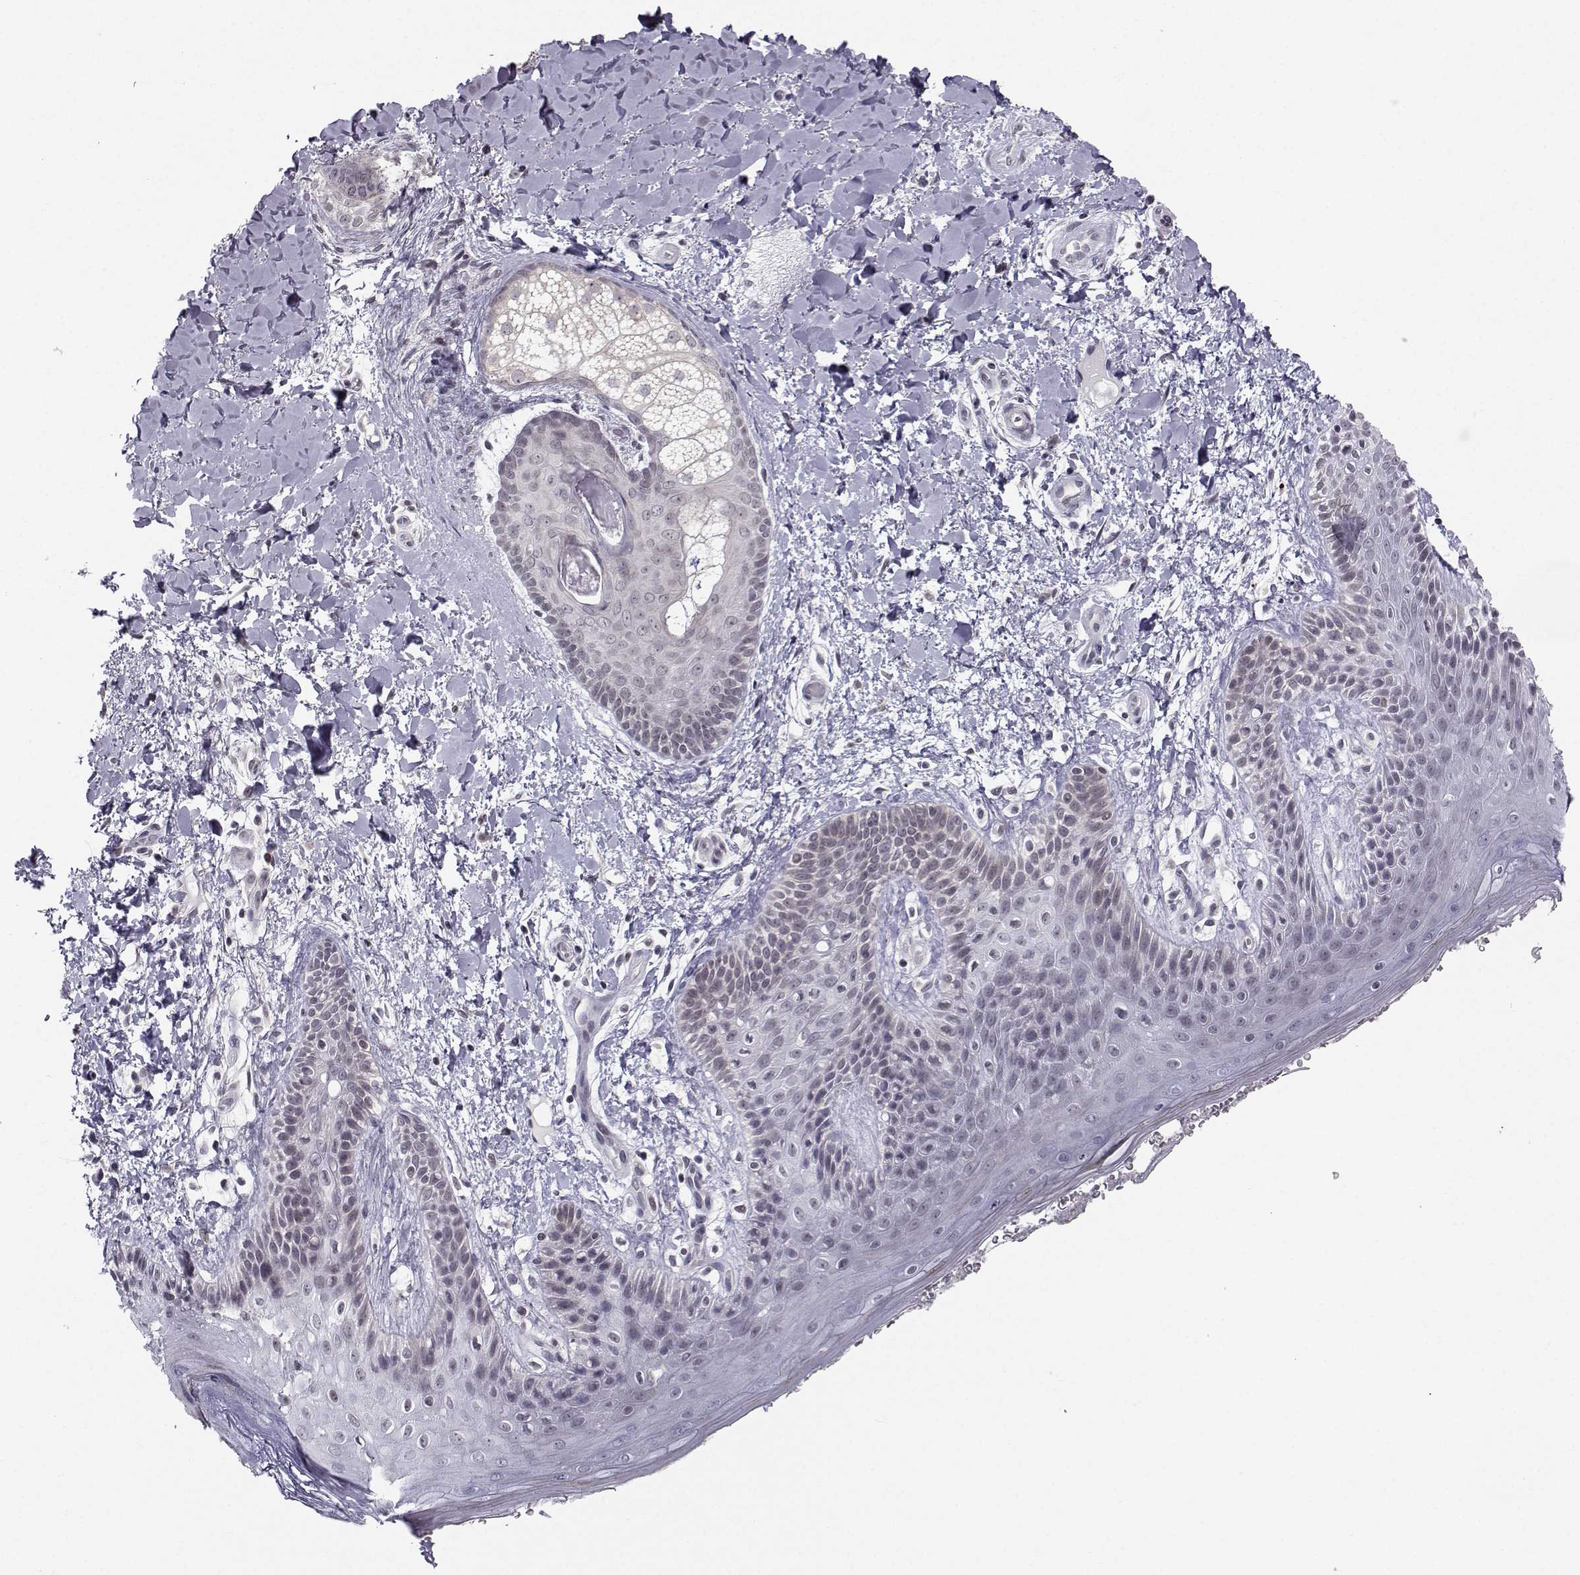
{"staining": {"intensity": "negative", "quantity": "none", "location": "none"}, "tissue": "skin", "cell_type": "Epidermal cells", "image_type": "normal", "snomed": [{"axis": "morphology", "description": "Normal tissue, NOS"}, {"axis": "topography", "description": "Anal"}], "caption": "The IHC histopathology image has no significant positivity in epidermal cells of skin. (Stains: DAB IHC with hematoxylin counter stain, Microscopy: brightfield microscopy at high magnification).", "gene": "MARCHF4", "patient": {"sex": "male", "age": 36}}